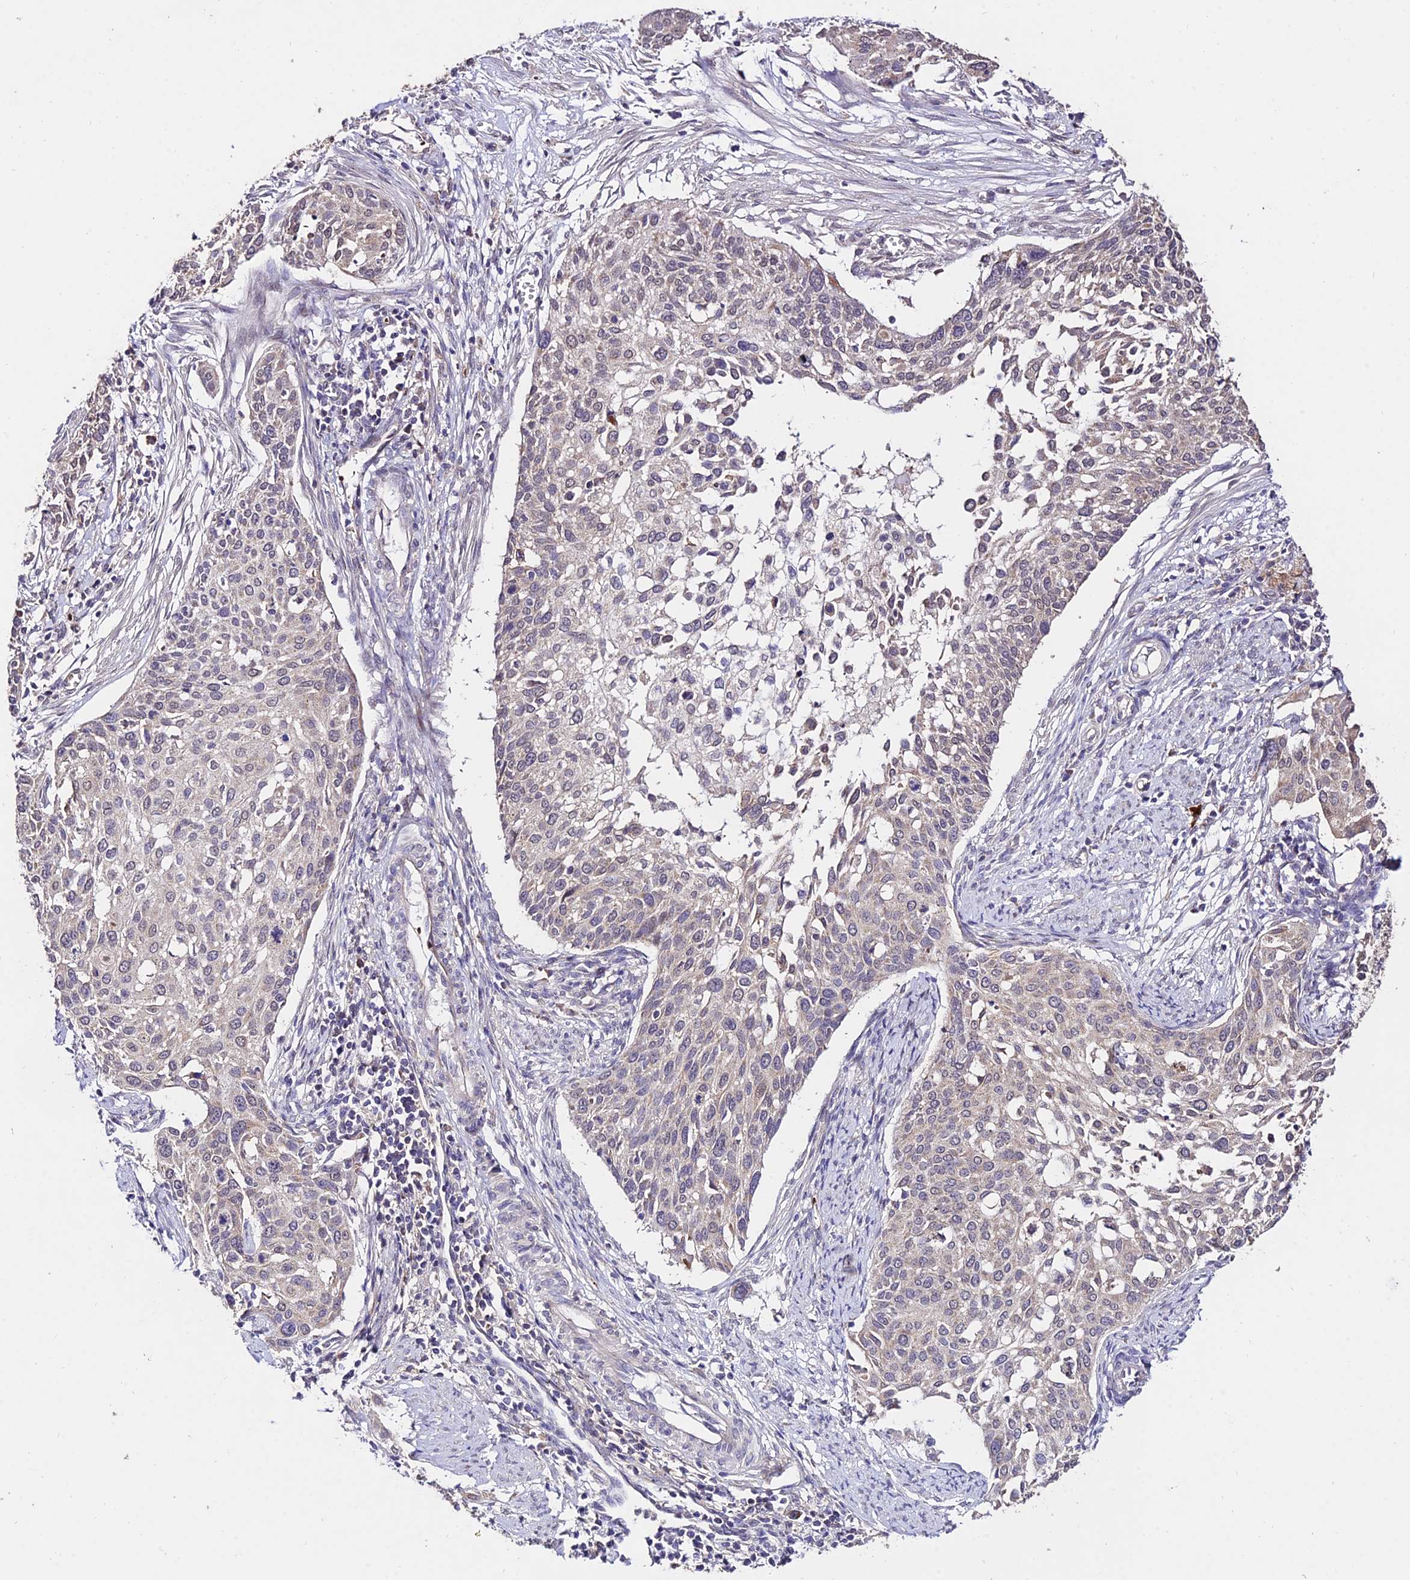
{"staining": {"intensity": "weak", "quantity": "<25%", "location": "cytoplasmic/membranous"}, "tissue": "cervical cancer", "cell_type": "Tumor cells", "image_type": "cancer", "snomed": [{"axis": "morphology", "description": "Squamous cell carcinoma, NOS"}, {"axis": "topography", "description": "Cervix"}], "caption": "IHC micrograph of cervical cancer stained for a protein (brown), which shows no expression in tumor cells.", "gene": "WDR5B", "patient": {"sex": "female", "age": 44}}